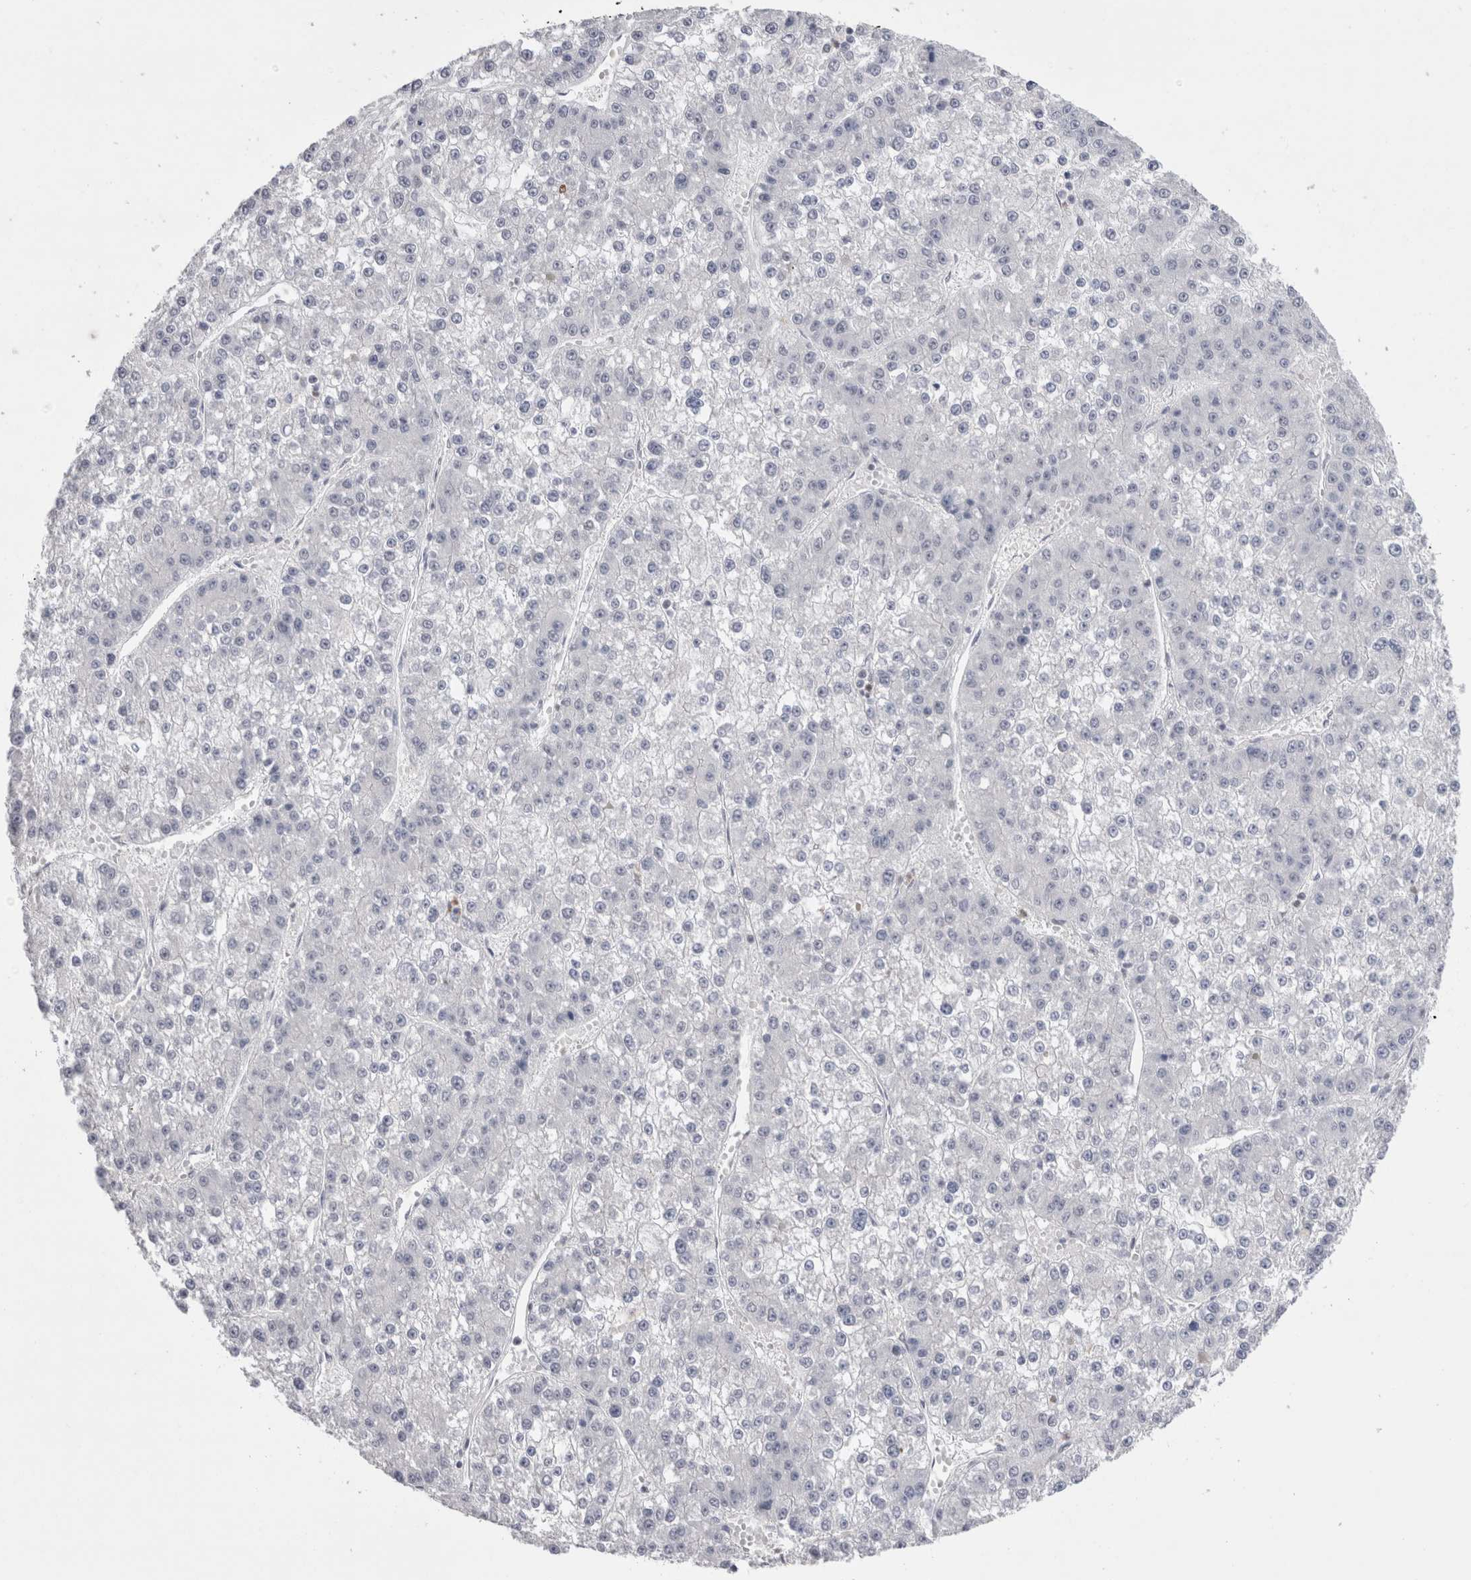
{"staining": {"intensity": "negative", "quantity": "none", "location": "none"}, "tissue": "liver cancer", "cell_type": "Tumor cells", "image_type": "cancer", "snomed": [{"axis": "morphology", "description": "Carcinoma, Hepatocellular, NOS"}, {"axis": "topography", "description": "Liver"}], "caption": "The photomicrograph demonstrates no significant expression in tumor cells of liver cancer (hepatocellular carcinoma).", "gene": "RBM6", "patient": {"sex": "female", "age": 73}}